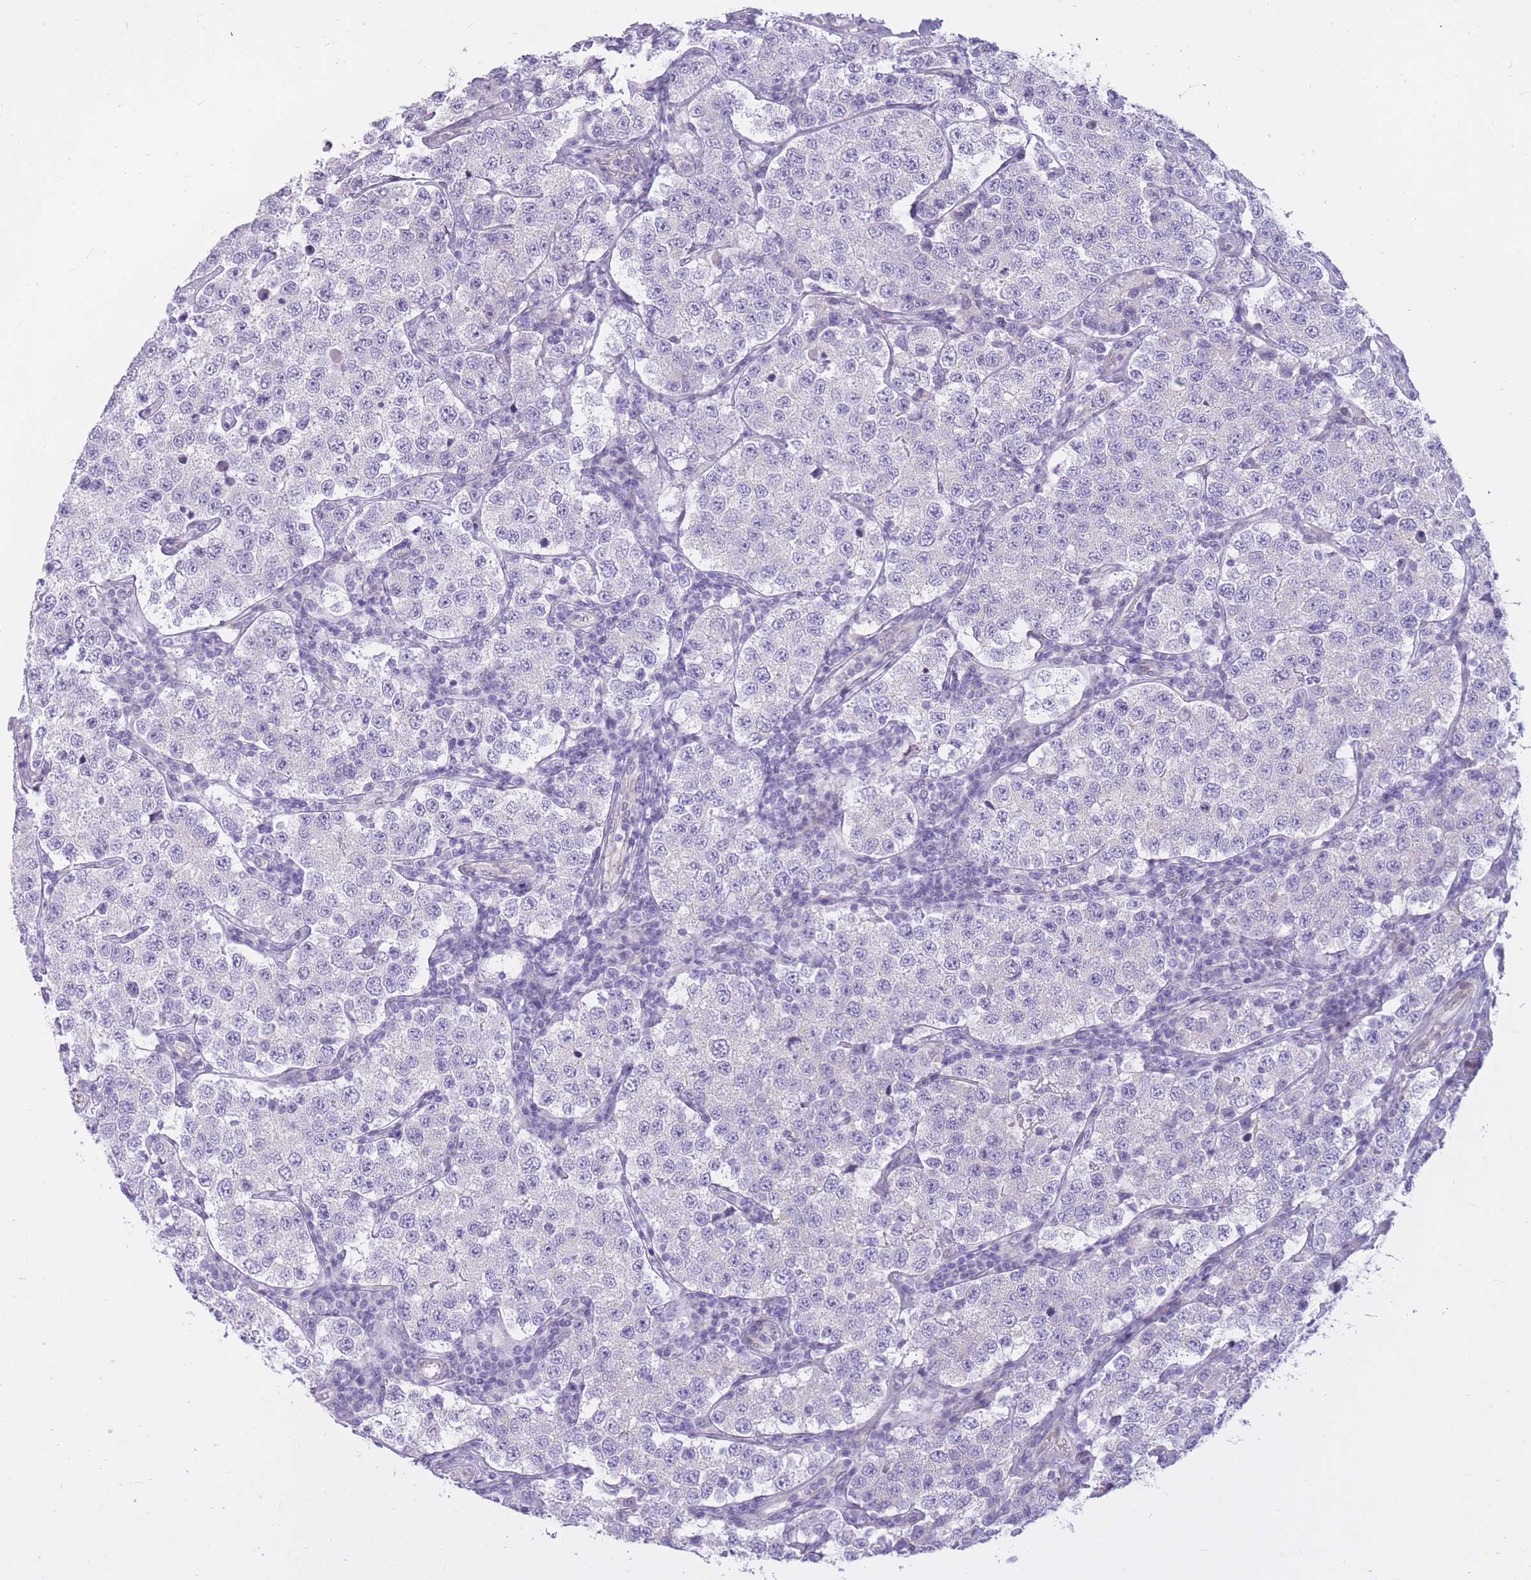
{"staining": {"intensity": "negative", "quantity": "none", "location": "none"}, "tissue": "testis cancer", "cell_type": "Tumor cells", "image_type": "cancer", "snomed": [{"axis": "morphology", "description": "Seminoma, NOS"}, {"axis": "topography", "description": "Testis"}], "caption": "Histopathology image shows no significant protein positivity in tumor cells of testis seminoma.", "gene": "HOOK2", "patient": {"sex": "male", "age": 34}}